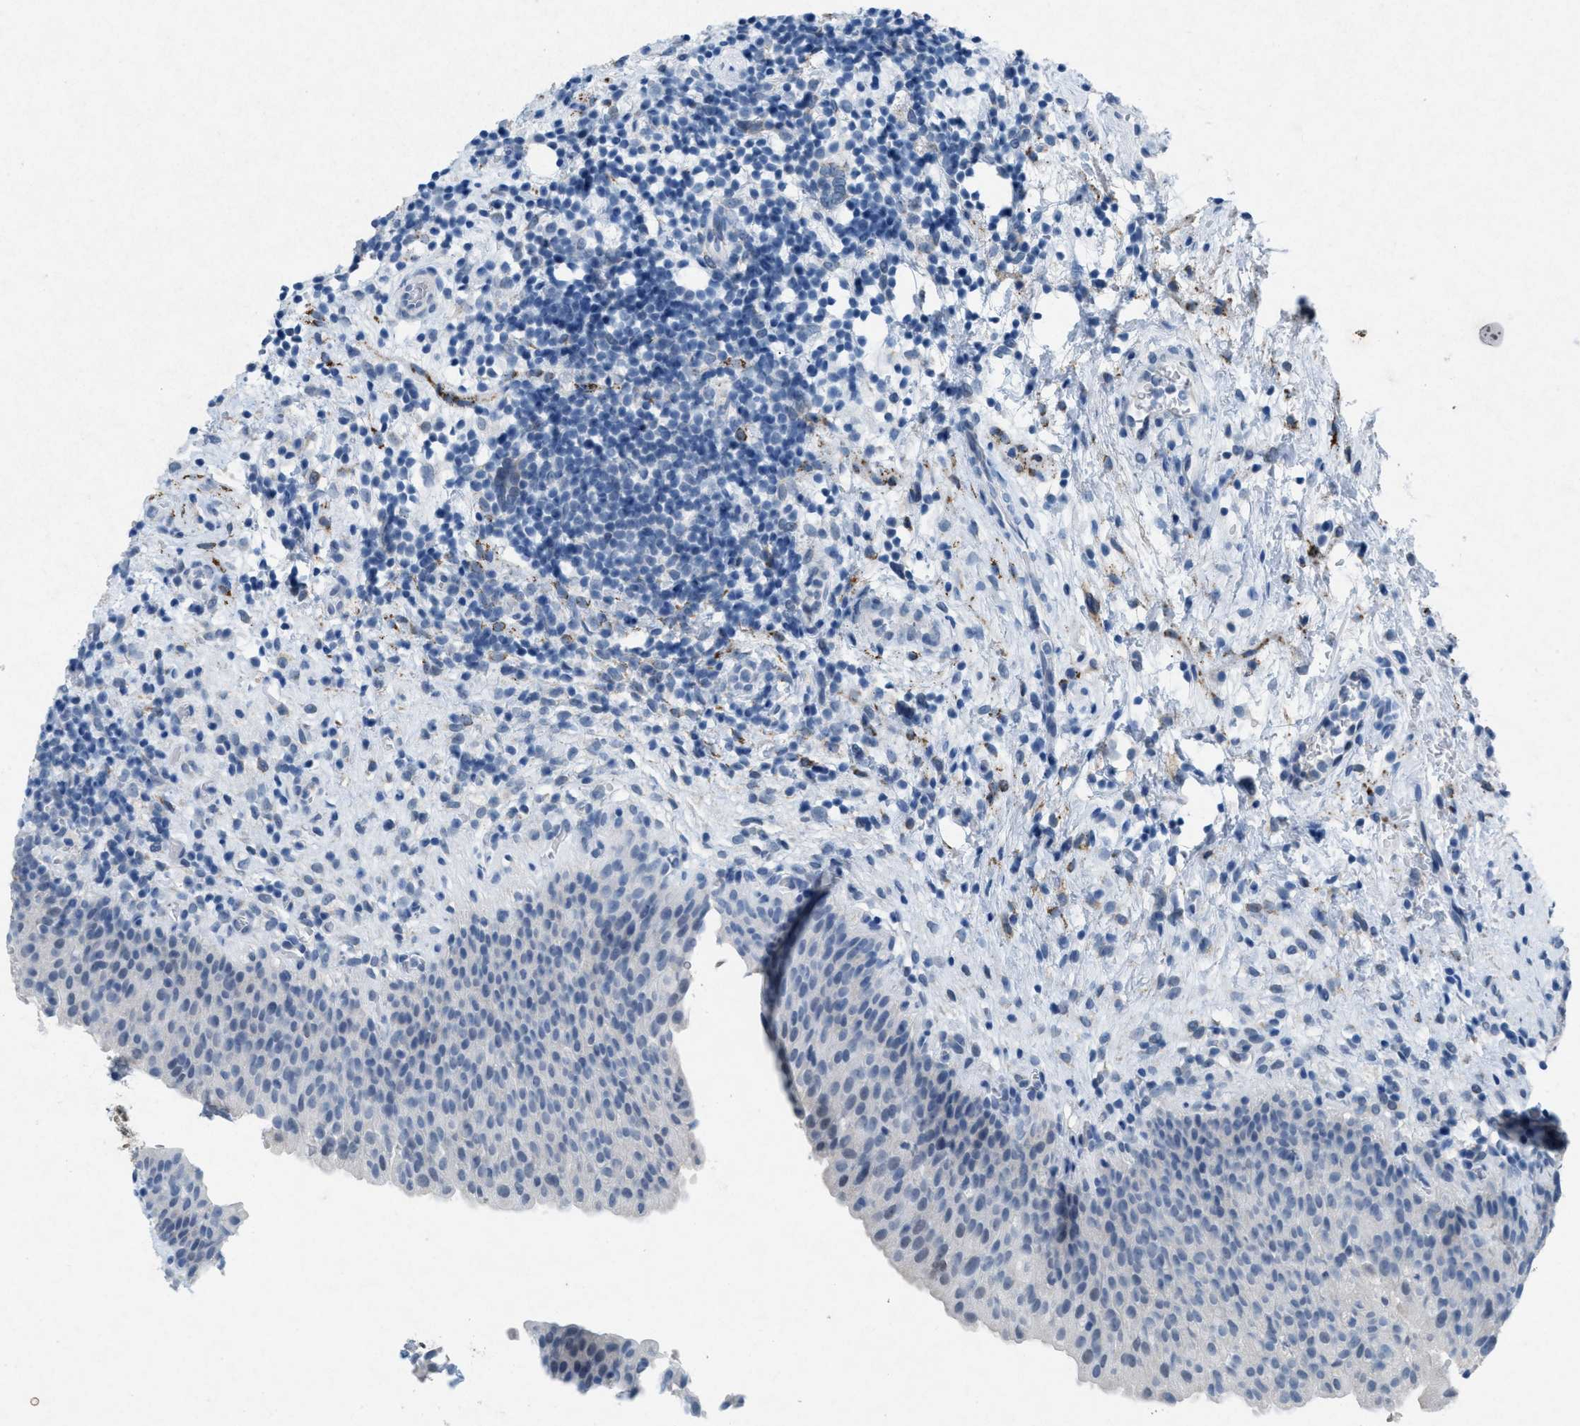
{"staining": {"intensity": "negative", "quantity": "none", "location": "none"}, "tissue": "urinary bladder", "cell_type": "Urothelial cells", "image_type": "normal", "snomed": [{"axis": "morphology", "description": "Normal tissue, NOS"}, {"axis": "topography", "description": "Urinary bladder"}], "caption": "Urinary bladder stained for a protein using immunohistochemistry (IHC) demonstrates no positivity urothelial cells.", "gene": "TASOR", "patient": {"sex": "male", "age": 37}}